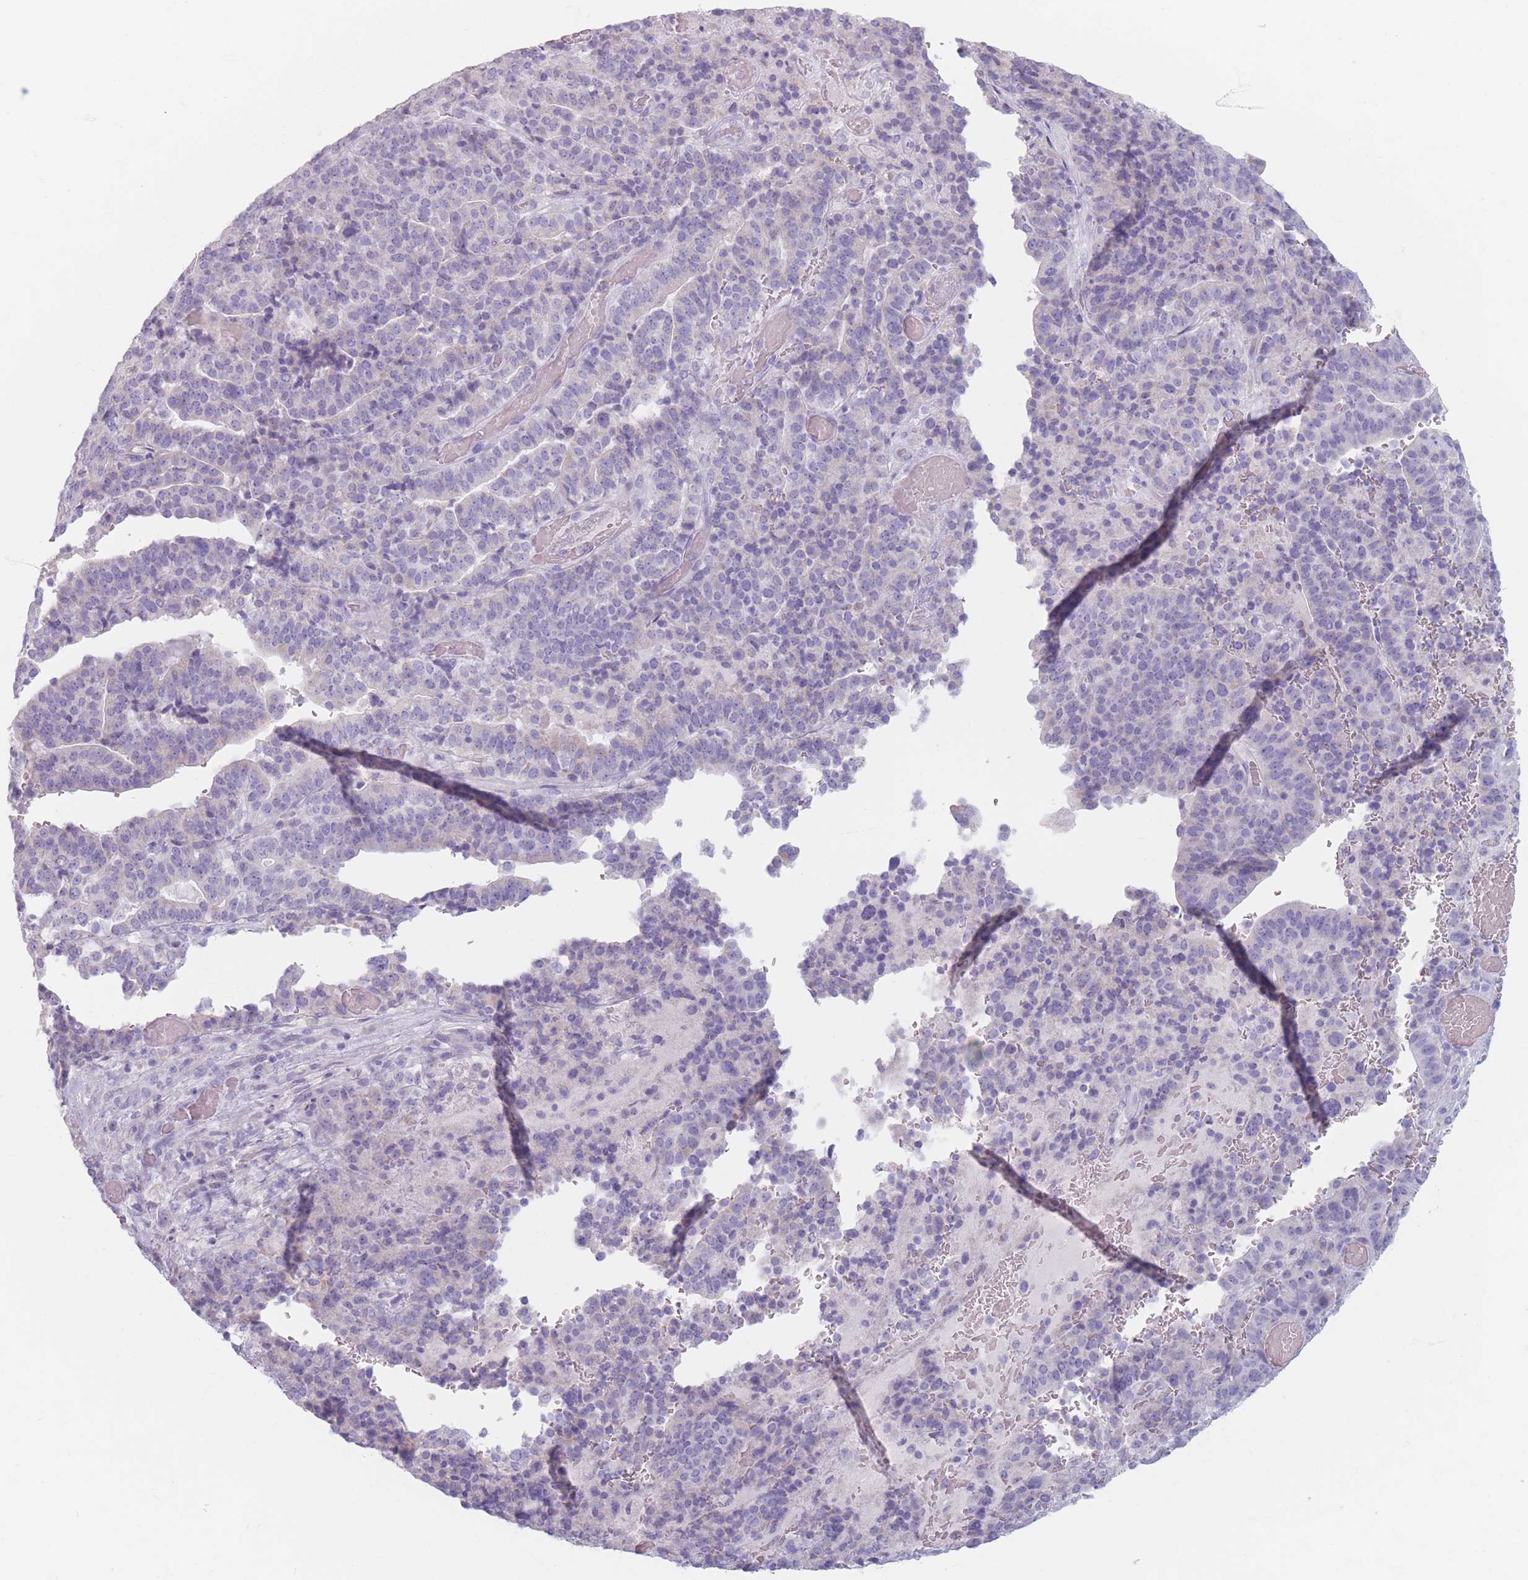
{"staining": {"intensity": "negative", "quantity": "none", "location": "none"}, "tissue": "stomach cancer", "cell_type": "Tumor cells", "image_type": "cancer", "snomed": [{"axis": "morphology", "description": "Adenocarcinoma, NOS"}, {"axis": "topography", "description": "Stomach"}], "caption": "Immunohistochemical staining of human stomach adenocarcinoma demonstrates no significant expression in tumor cells.", "gene": "PIGM", "patient": {"sex": "male", "age": 48}}